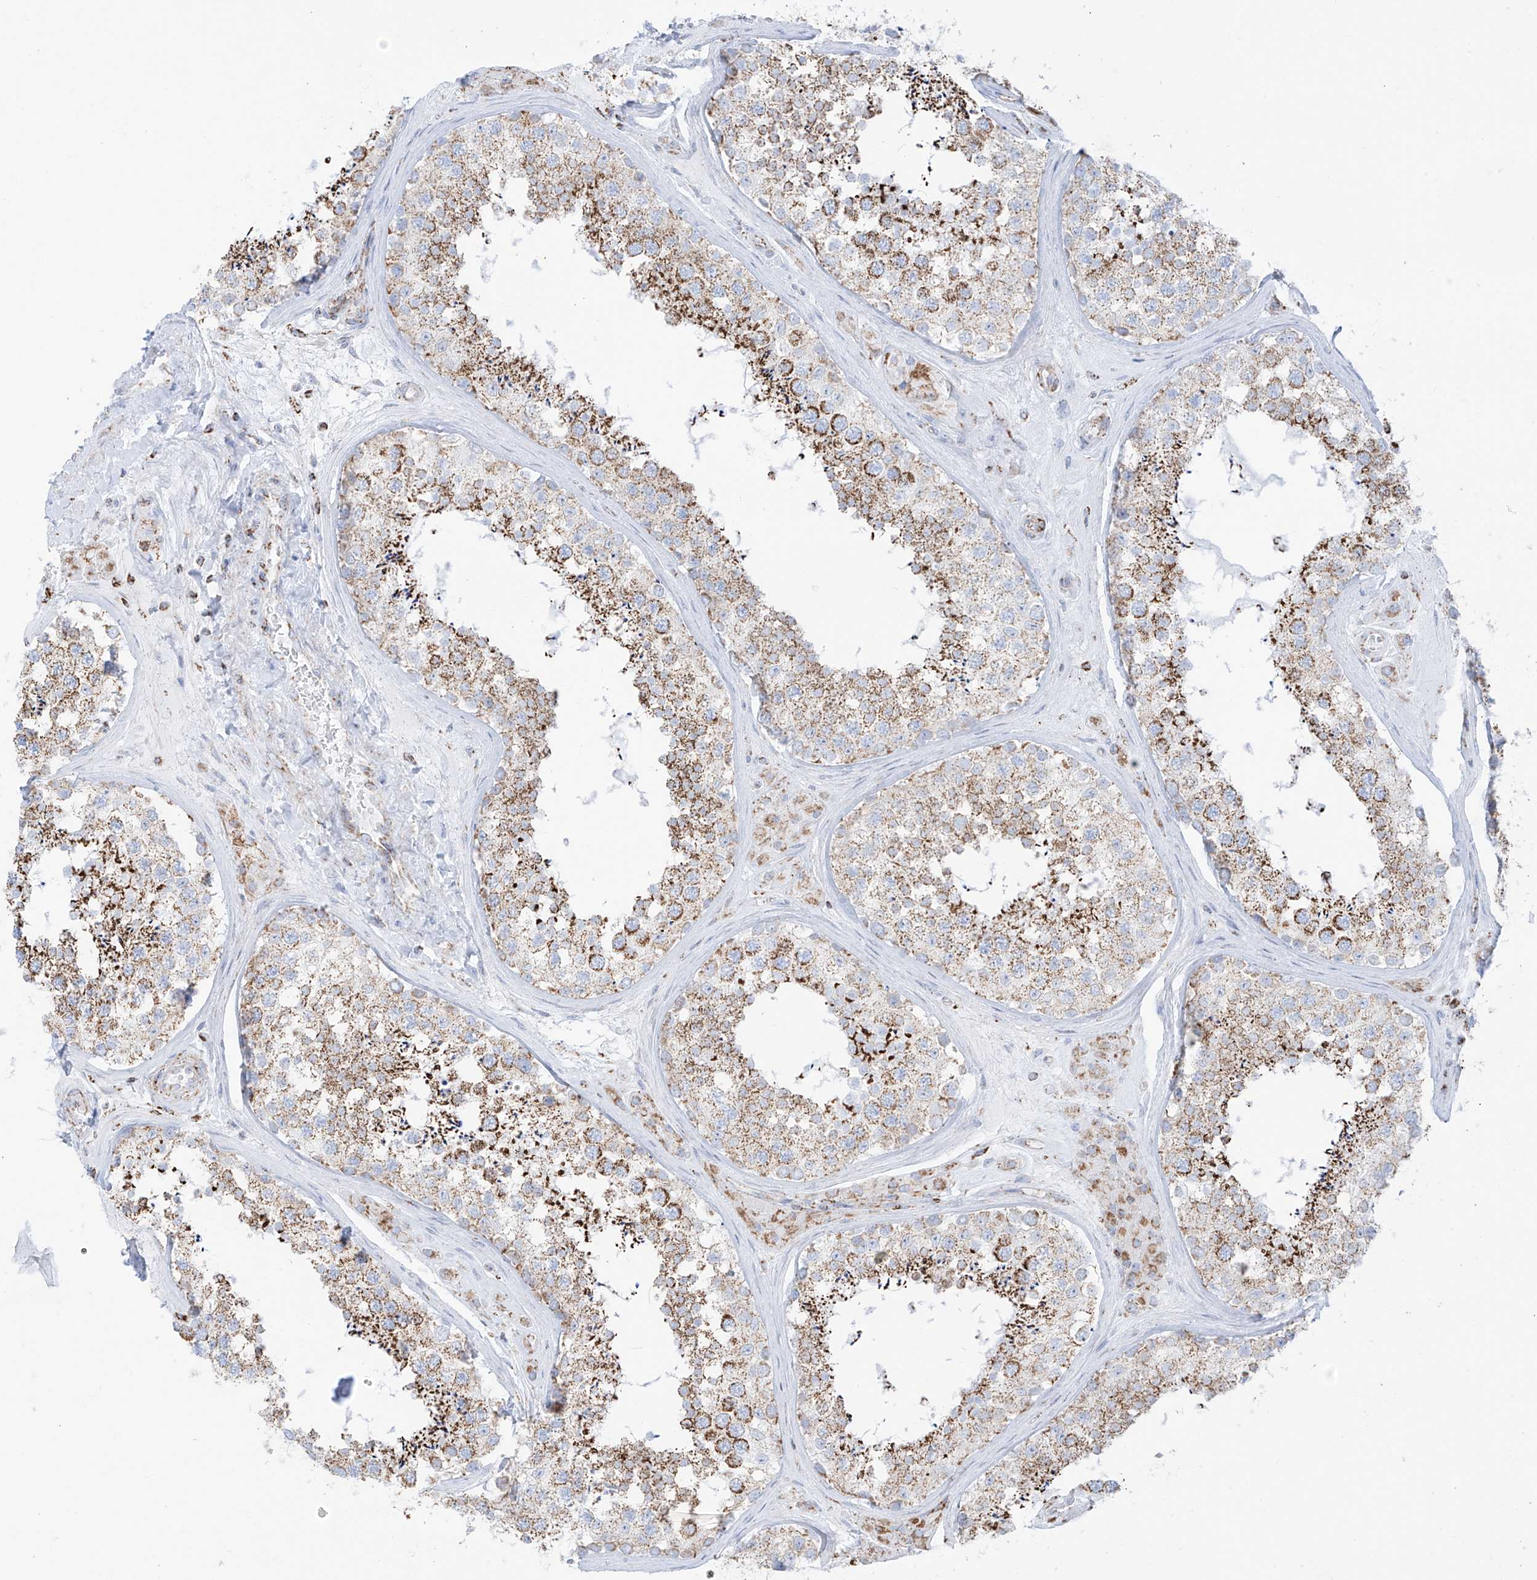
{"staining": {"intensity": "moderate", "quantity": ">75%", "location": "cytoplasmic/membranous"}, "tissue": "testis", "cell_type": "Cells in seminiferous ducts", "image_type": "normal", "snomed": [{"axis": "morphology", "description": "Normal tissue, NOS"}, {"axis": "topography", "description": "Testis"}], "caption": "Testis stained with DAB (3,3'-diaminobenzidine) immunohistochemistry (IHC) demonstrates medium levels of moderate cytoplasmic/membranous staining in approximately >75% of cells in seminiferous ducts.", "gene": "XKR3", "patient": {"sex": "male", "age": 46}}